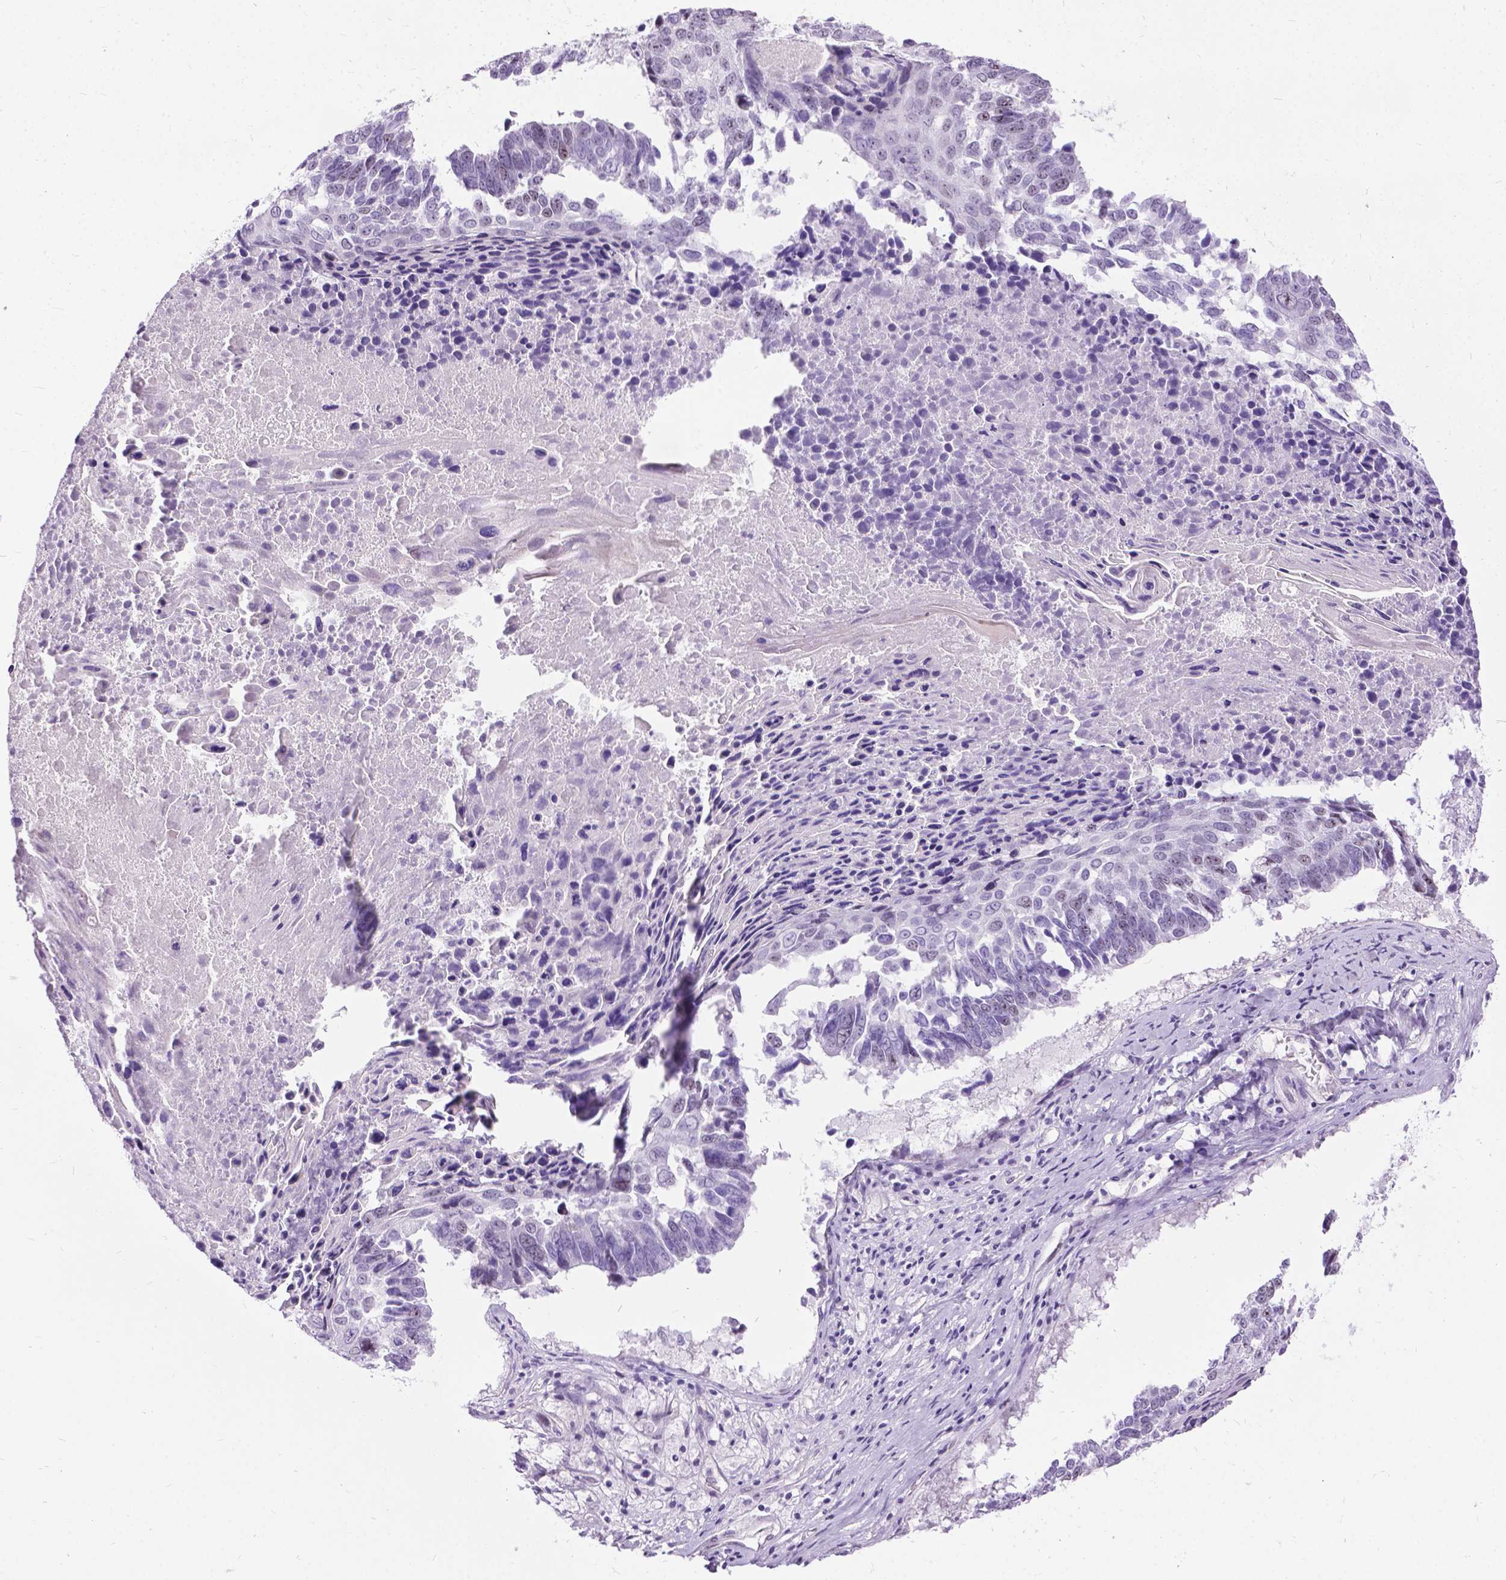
{"staining": {"intensity": "negative", "quantity": "none", "location": "none"}, "tissue": "lung cancer", "cell_type": "Tumor cells", "image_type": "cancer", "snomed": [{"axis": "morphology", "description": "Squamous cell carcinoma, NOS"}, {"axis": "topography", "description": "Lung"}], "caption": "Tumor cells show no significant protein expression in lung cancer (squamous cell carcinoma).", "gene": "PROB1", "patient": {"sex": "male", "age": 73}}